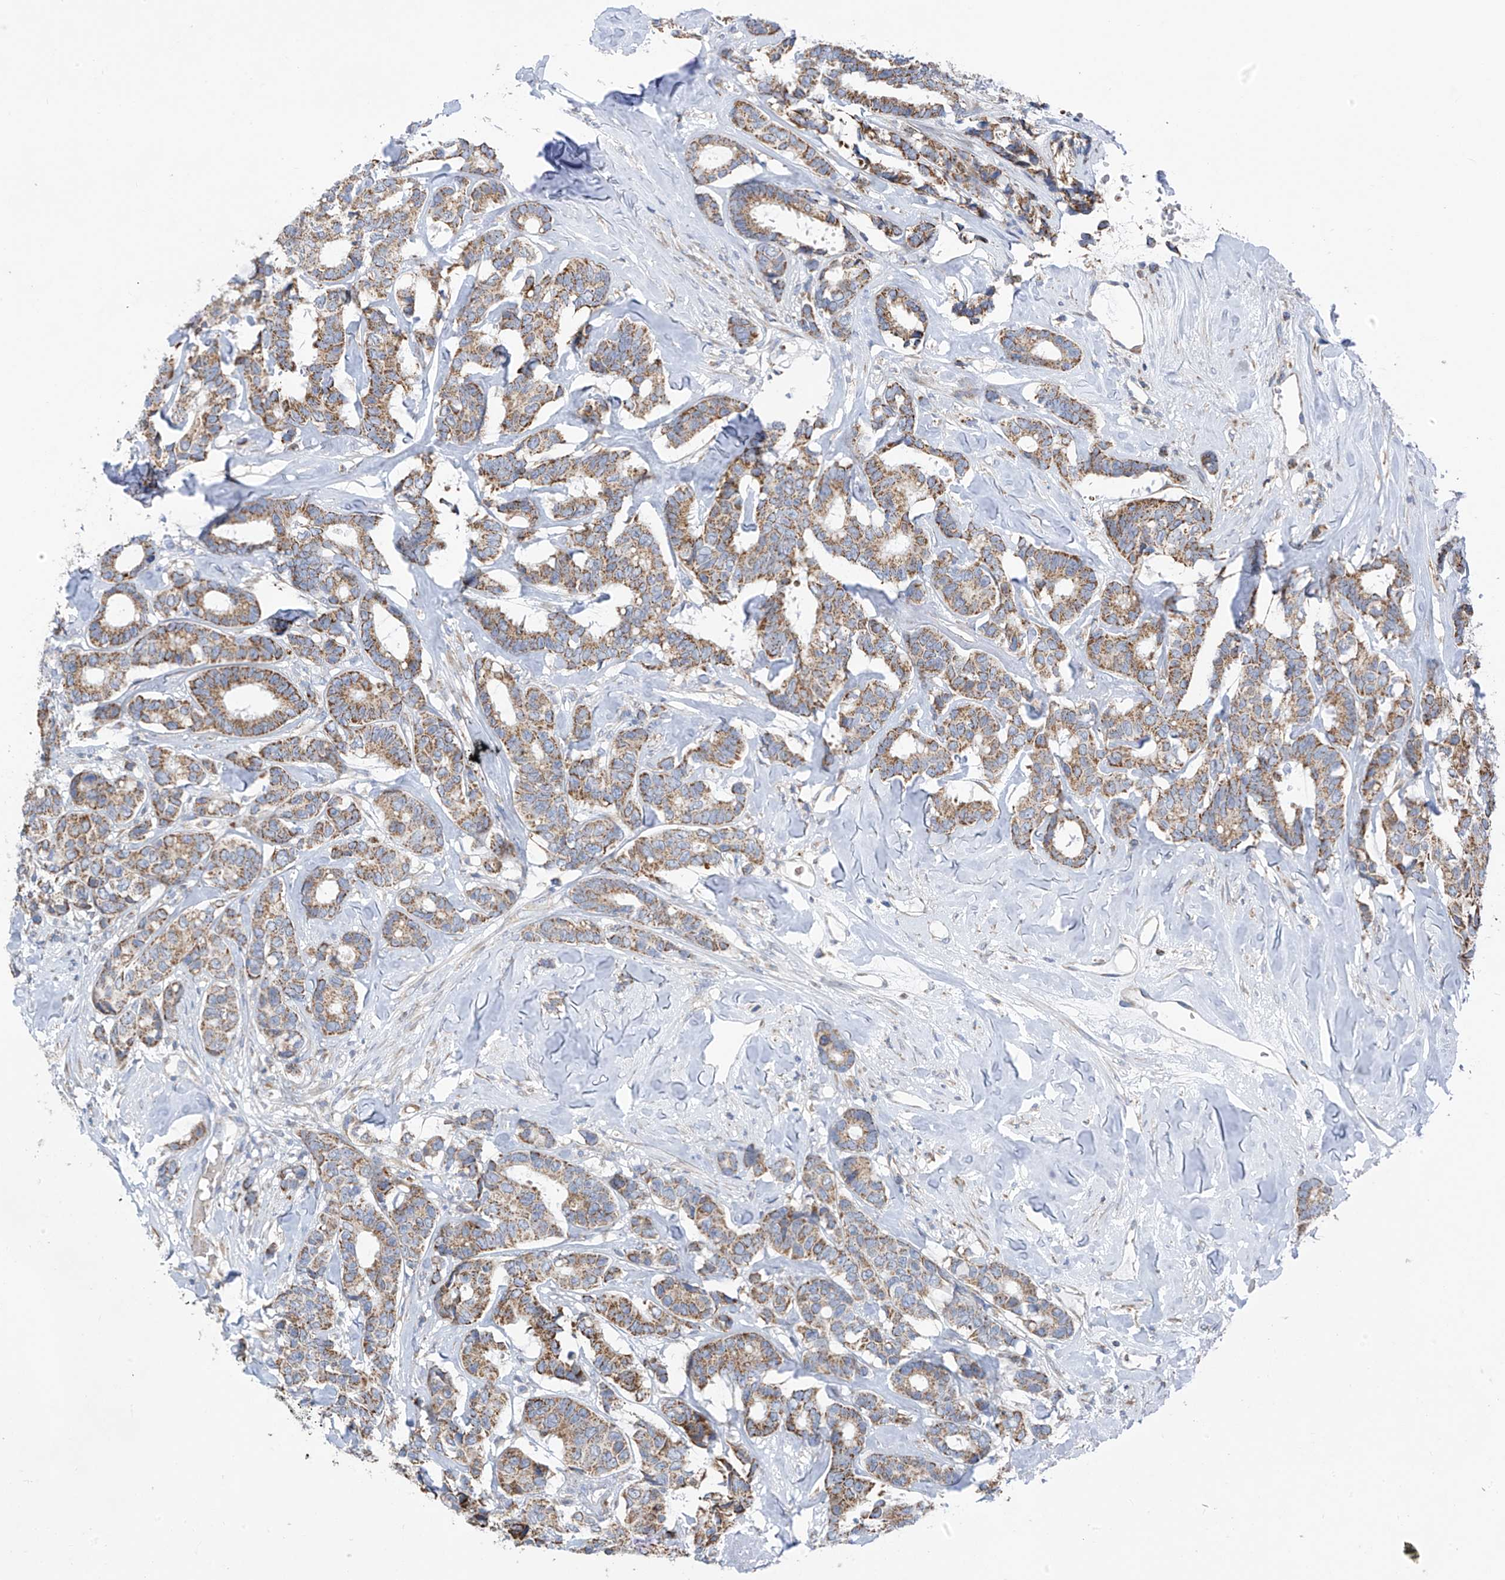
{"staining": {"intensity": "moderate", "quantity": ">75%", "location": "cytoplasmic/membranous"}, "tissue": "breast cancer", "cell_type": "Tumor cells", "image_type": "cancer", "snomed": [{"axis": "morphology", "description": "Duct carcinoma"}, {"axis": "topography", "description": "Breast"}], "caption": "A photomicrograph showing moderate cytoplasmic/membranous expression in about >75% of tumor cells in breast cancer (intraductal carcinoma), as visualized by brown immunohistochemical staining.", "gene": "EOMES", "patient": {"sex": "female", "age": 87}}